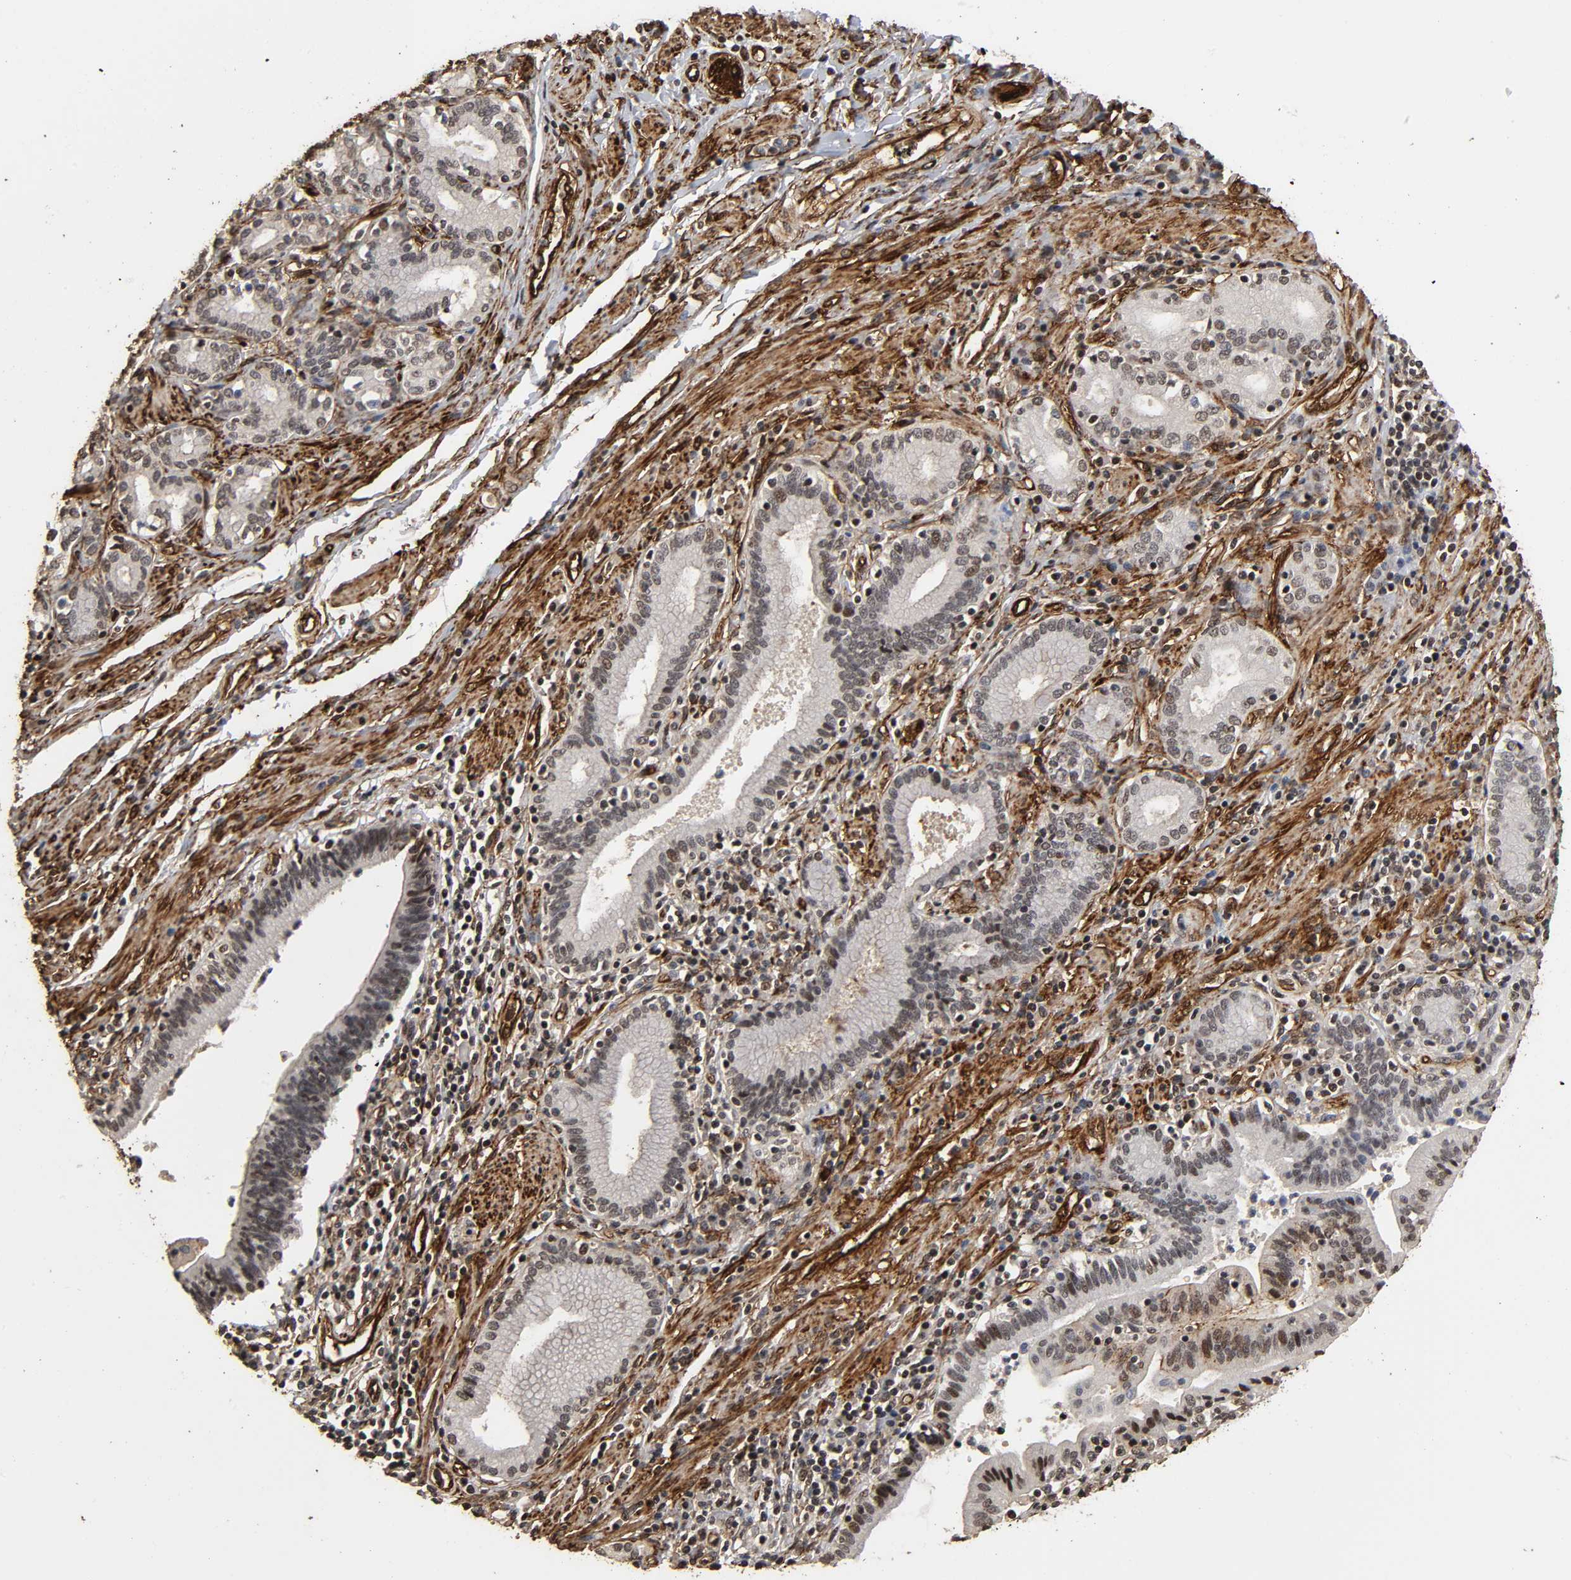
{"staining": {"intensity": "moderate", "quantity": "25%-75%", "location": "cytoplasmic/membranous,nuclear"}, "tissue": "pancreatic cancer", "cell_type": "Tumor cells", "image_type": "cancer", "snomed": [{"axis": "morphology", "description": "Adenocarcinoma, NOS"}, {"axis": "topography", "description": "Pancreas"}], "caption": "Immunohistochemistry (DAB (3,3'-diaminobenzidine)) staining of pancreatic cancer exhibits moderate cytoplasmic/membranous and nuclear protein staining in about 25%-75% of tumor cells. The protein of interest is shown in brown color, while the nuclei are stained blue.", "gene": "AHNAK2", "patient": {"sex": "female", "age": 48}}